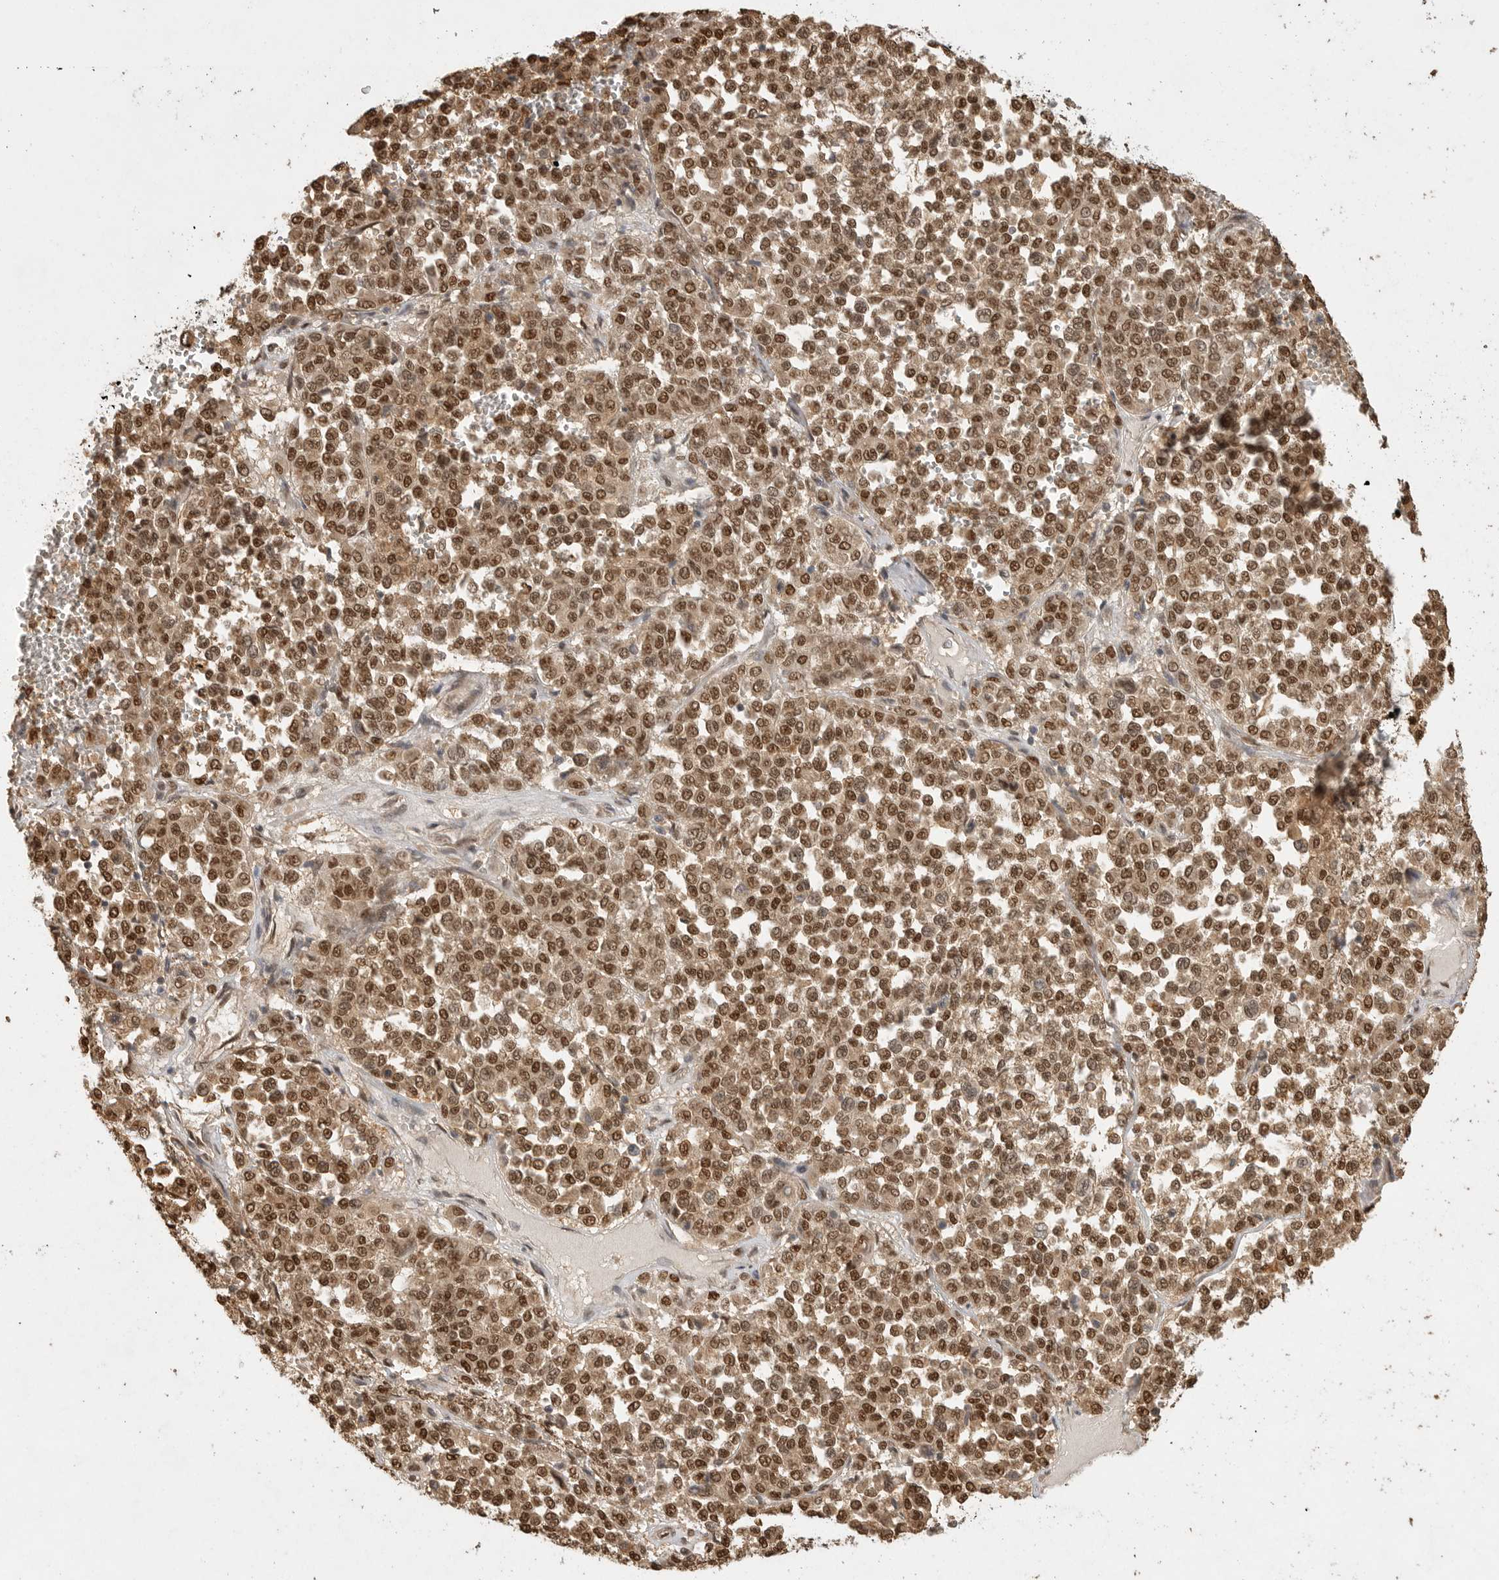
{"staining": {"intensity": "strong", "quantity": ">75%", "location": "cytoplasmic/membranous,nuclear"}, "tissue": "melanoma", "cell_type": "Tumor cells", "image_type": "cancer", "snomed": [{"axis": "morphology", "description": "Malignant melanoma, Metastatic site"}, {"axis": "topography", "description": "Pancreas"}], "caption": "Strong cytoplasmic/membranous and nuclear protein positivity is seen in approximately >75% of tumor cells in melanoma.", "gene": "DFFA", "patient": {"sex": "female", "age": 30}}